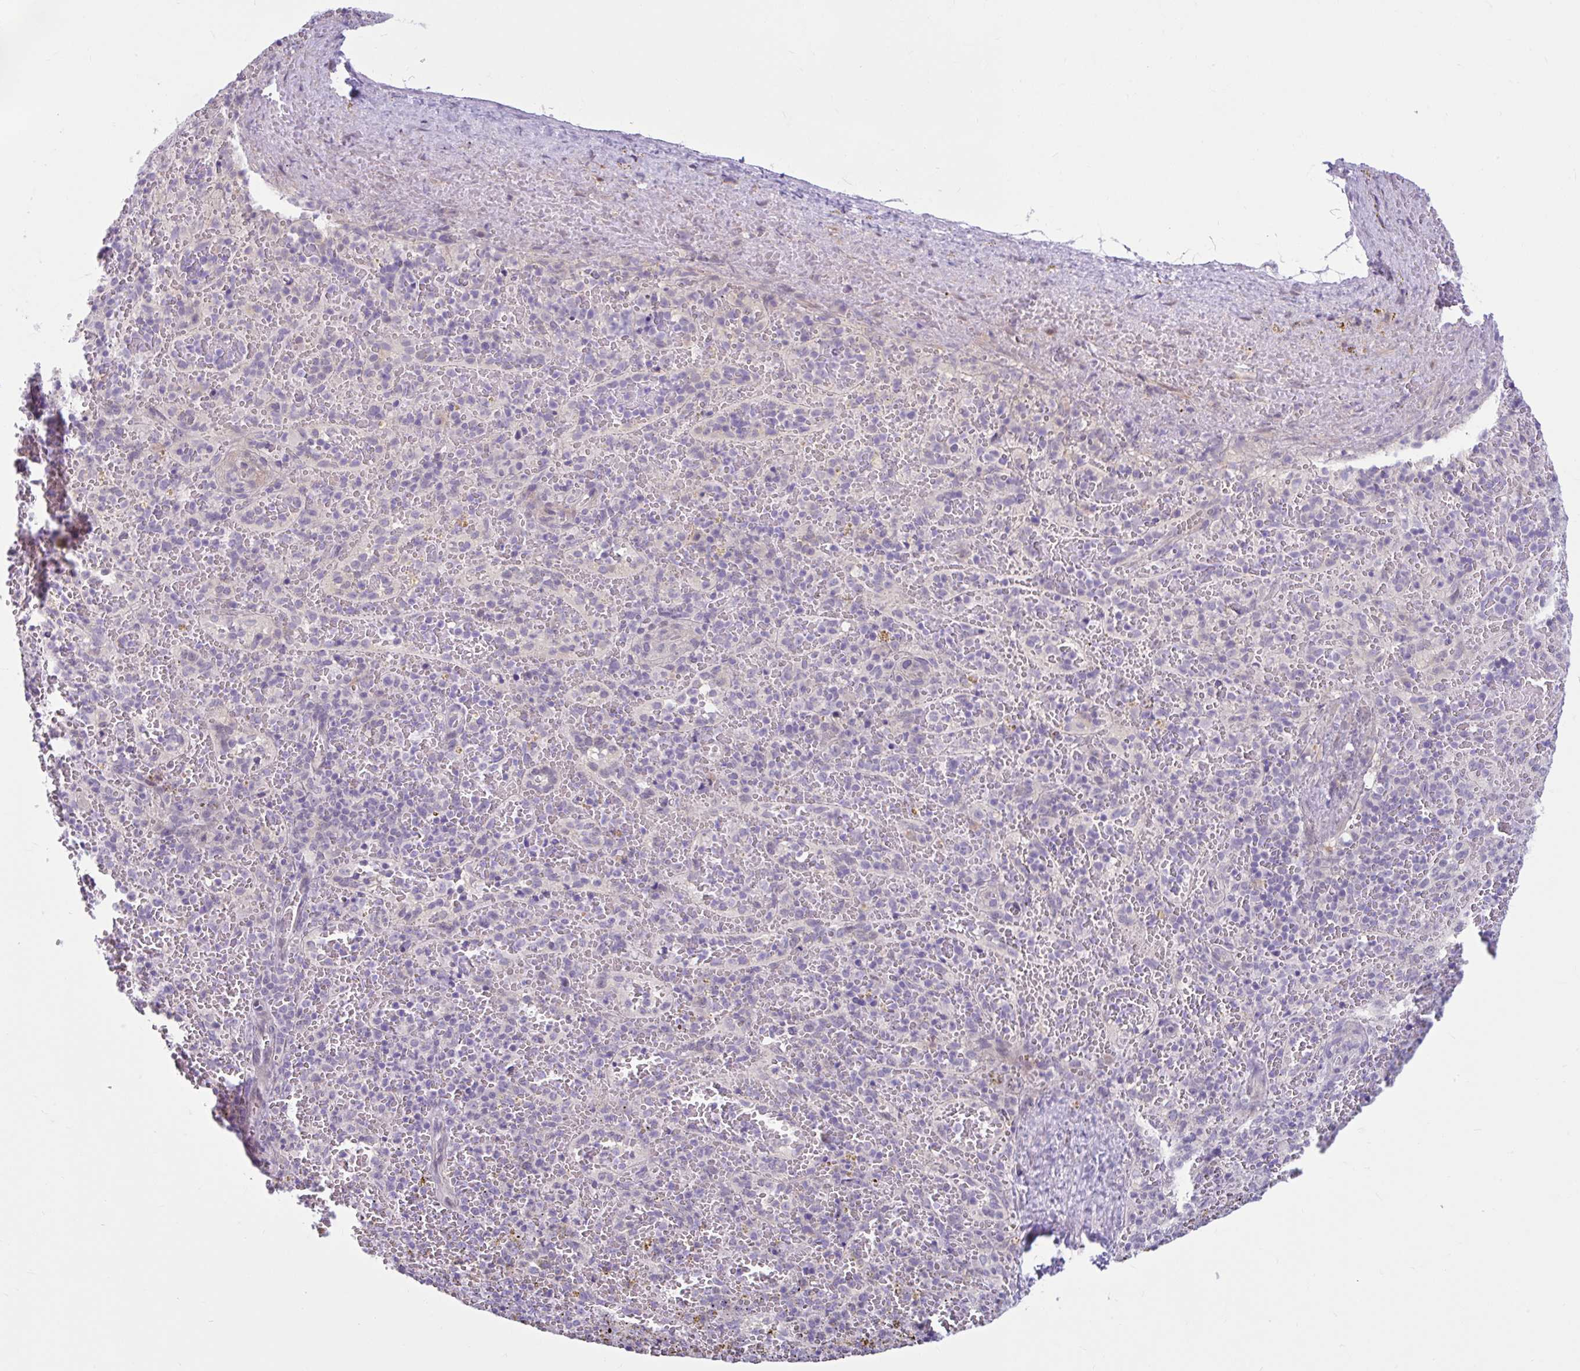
{"staining": {"intensity": "negative", "quantity": "none", "location": "none"}, "tissue": "spleen", "cell_type": "Cells in red pulp", "image_type": "normal", "snomed": [{"axis": "morphology", "description": "Normal tissue, NOS"}, {"axis": "topography", "description": "Spleen"}], "caption": "Immunohistochemical staining of normal spleen reveals no significant positivity in cells in red pulp. (Brightfield microscopy of DAB immunohistochemistry at high magnification).", "gene": "FAM153A", "patient": {"sex": "female", "age": 50}}